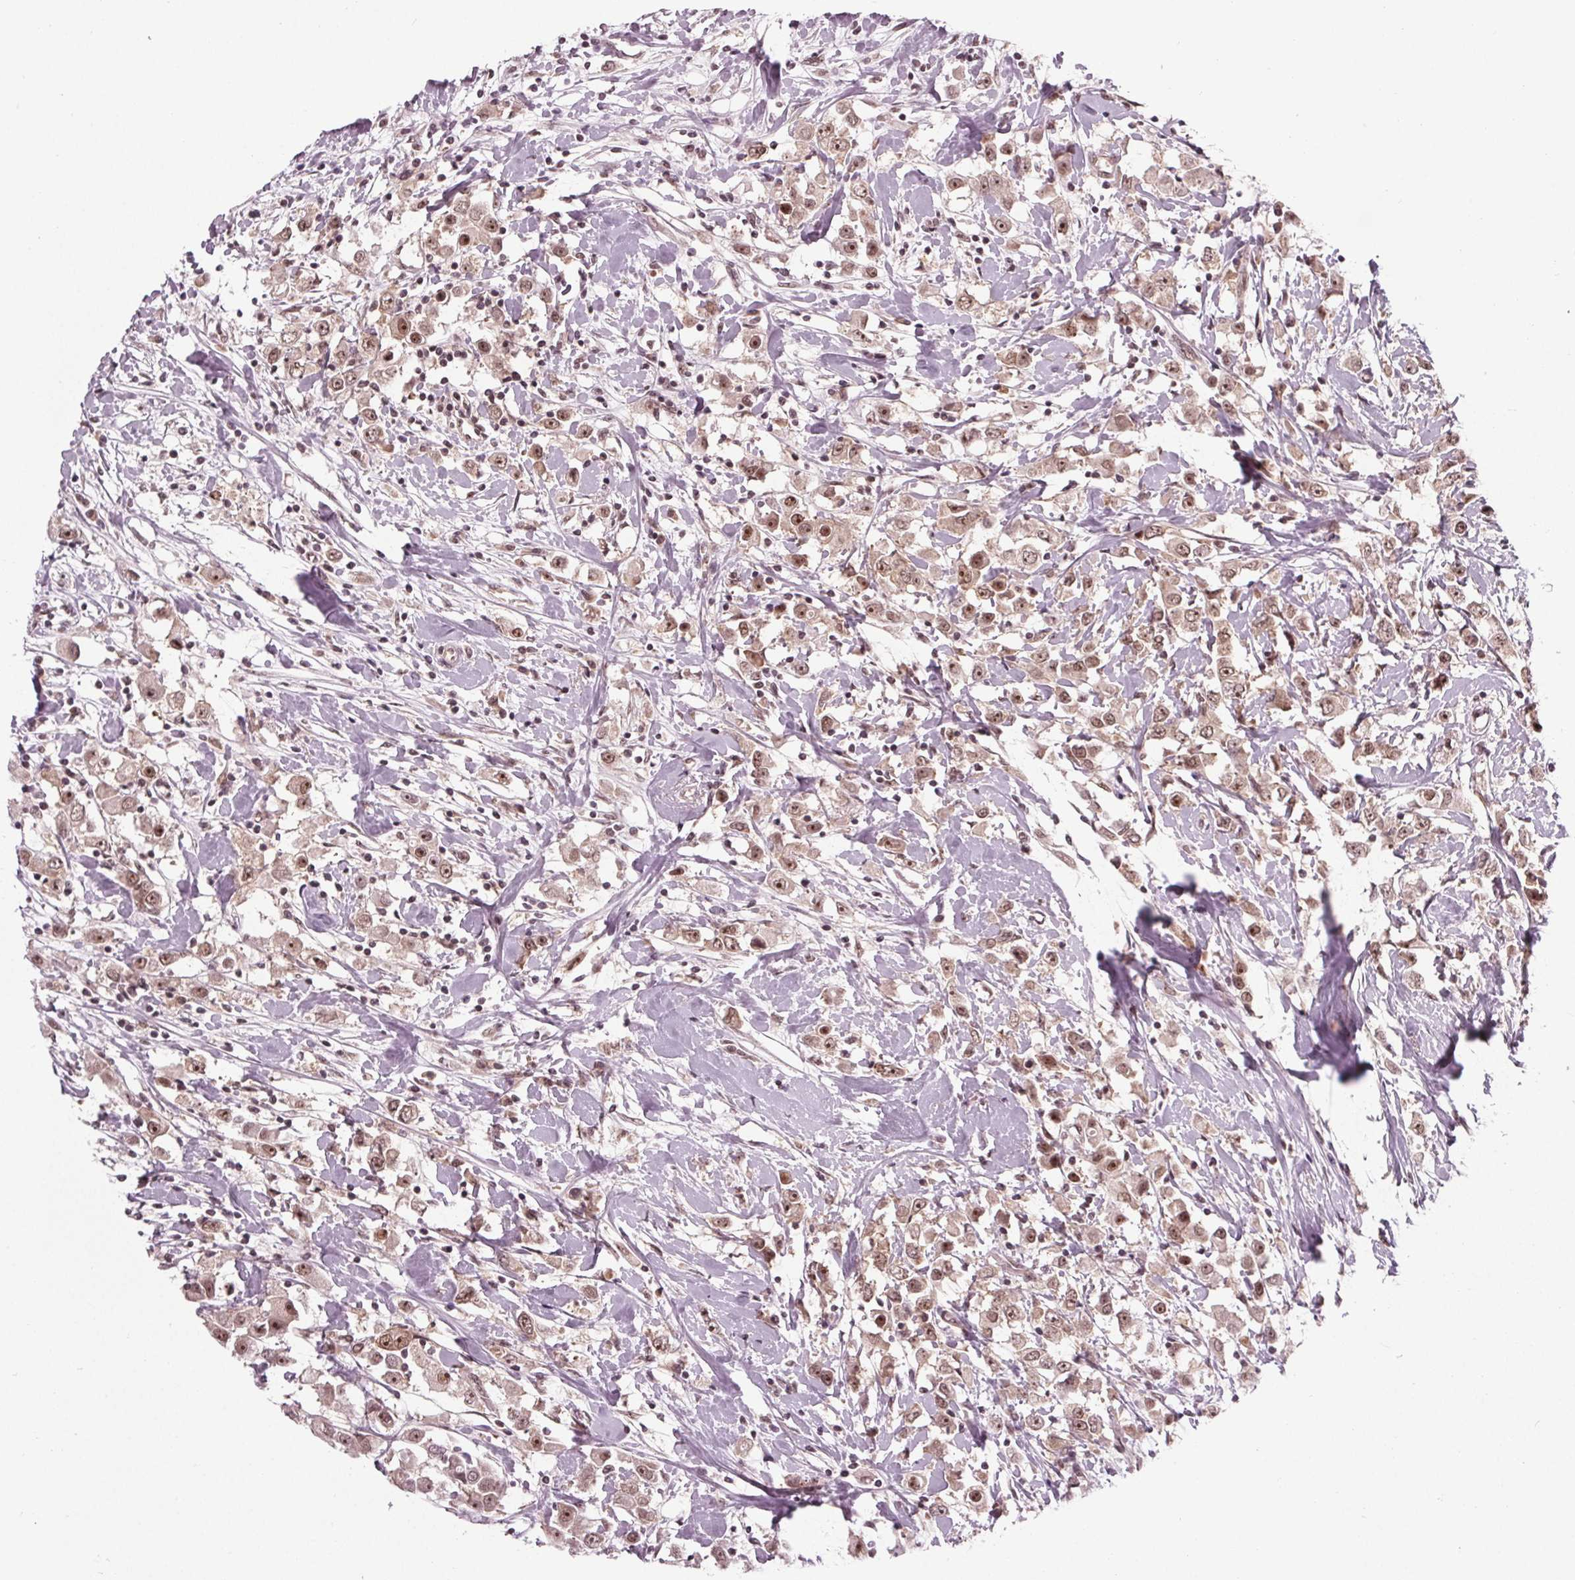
{"staining": {"intensity": "moderate", "quantity": ">75%", "location": "cytoplasmic/membranous,nuclear"}, "tissue": "breast cancer", "cell_type": "Tumor cells", "image_type": "cancer", "snomed": [{"axis": "morphology", "description": "Duct carcinoma"}, {"axis": "topography", "description": "Breast"}], "caption": "DAB immunohistochemical staining of breast cancer reveals moderate cytoplasmic/membranous and nuclear protein positivity in approximately >75% of tumor cells. The protein is shown in brown color, while the nuclei are stained blue.", "gene": "DDX41", "patient": {"sex": "female", "age": 61}}